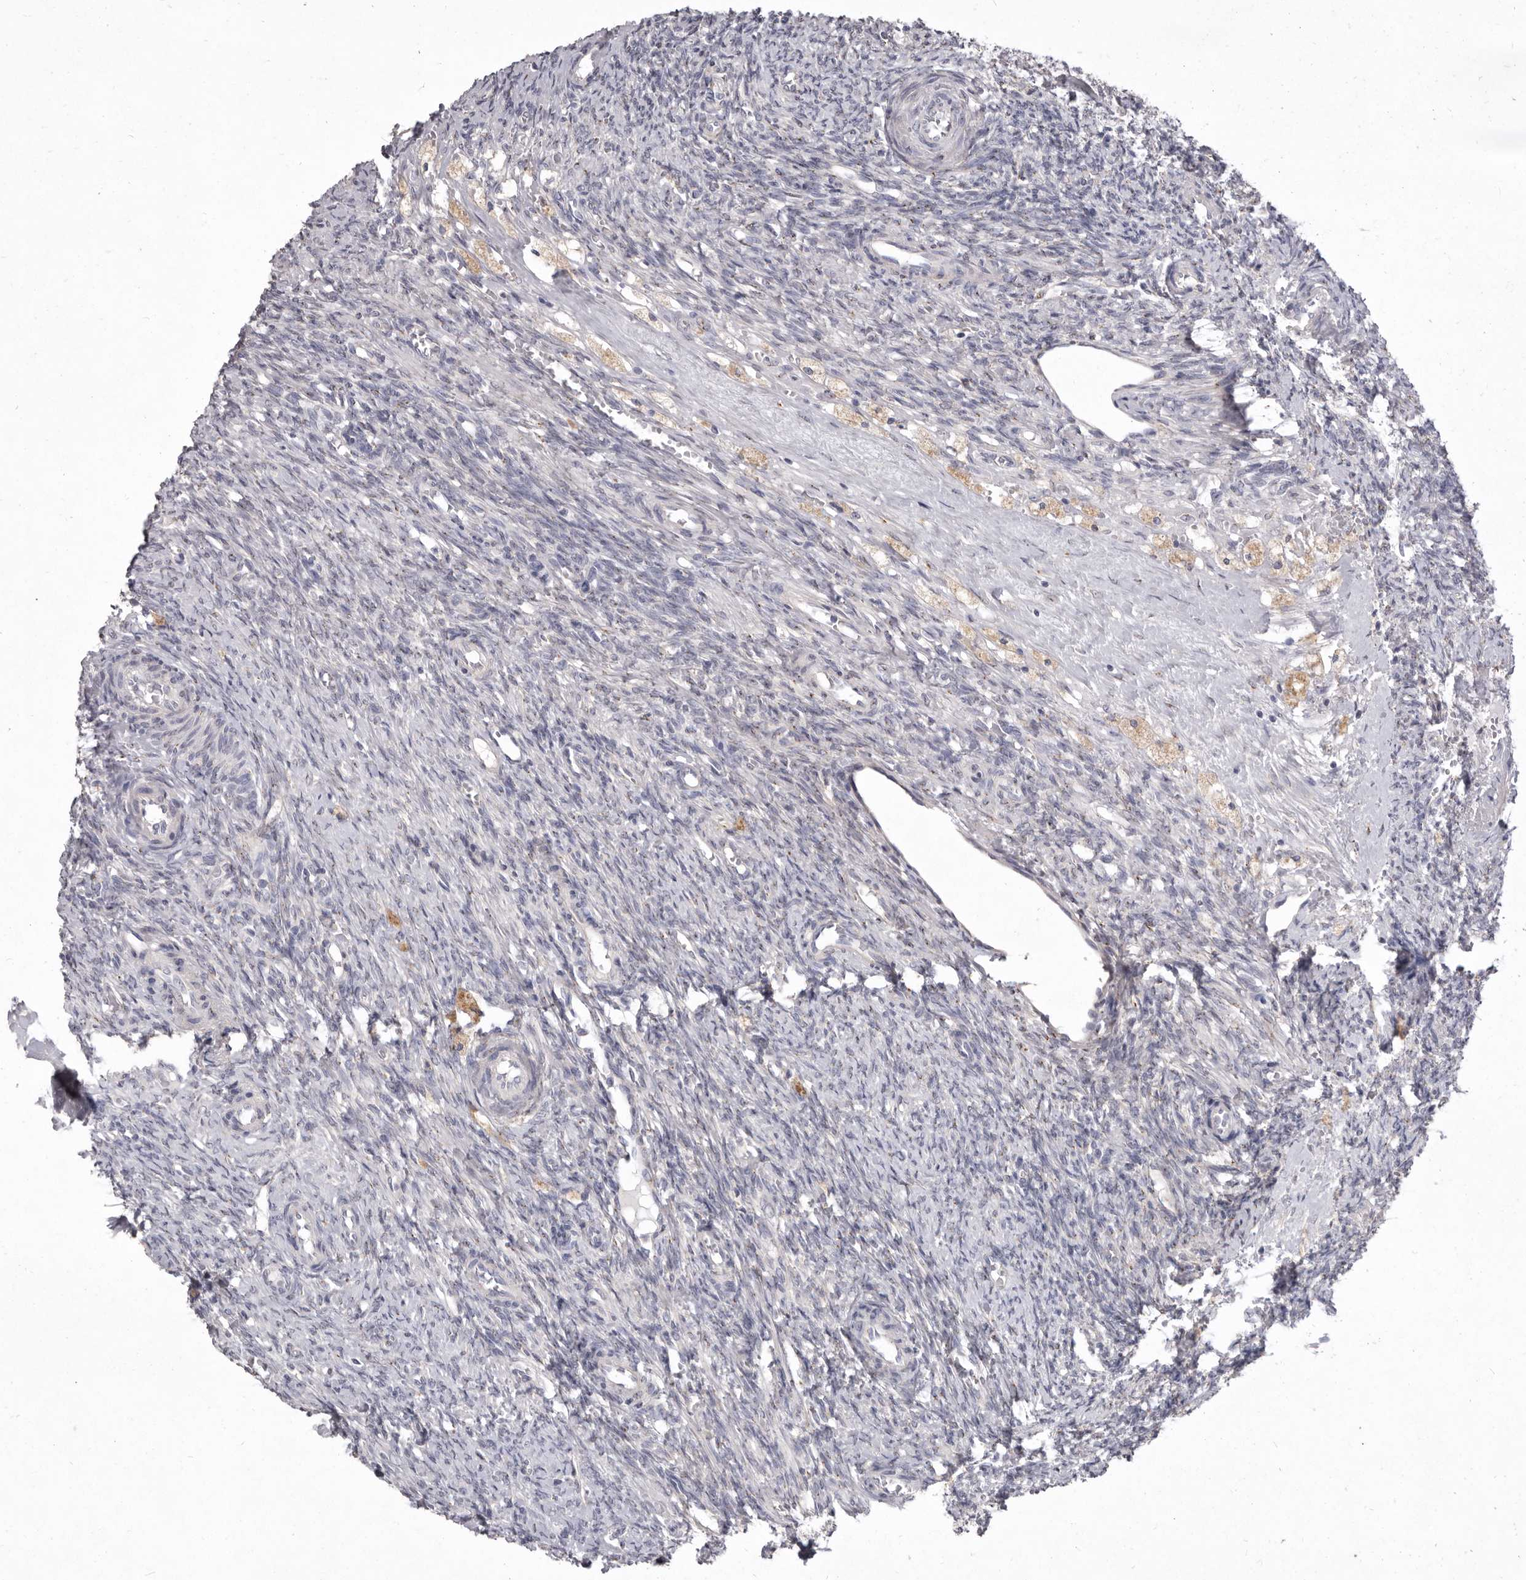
{"staining": {"intensity": "moderate", "quantity": ">75%", "location": "cytoplasmic/membranous"}, "tissue": "ovary", "cell_type": "Follicle cells", "image_type": "normal", "snomed": [{"axis": "morphology", "description": "Normal tissue, NOS"}, {"axis": "topography", "description": "Ovary"}], "caption": "The immunohistochemical stain labels moderate cytoplasmic/membranous expression in follicle cells of benign ovary. Using DAB (brown) and hematoxylin (blue) stains, captured at high magnification using brightfield microscopy.", "gene": "P2RX6", "patient": {"sex": "female", "age": 41}}